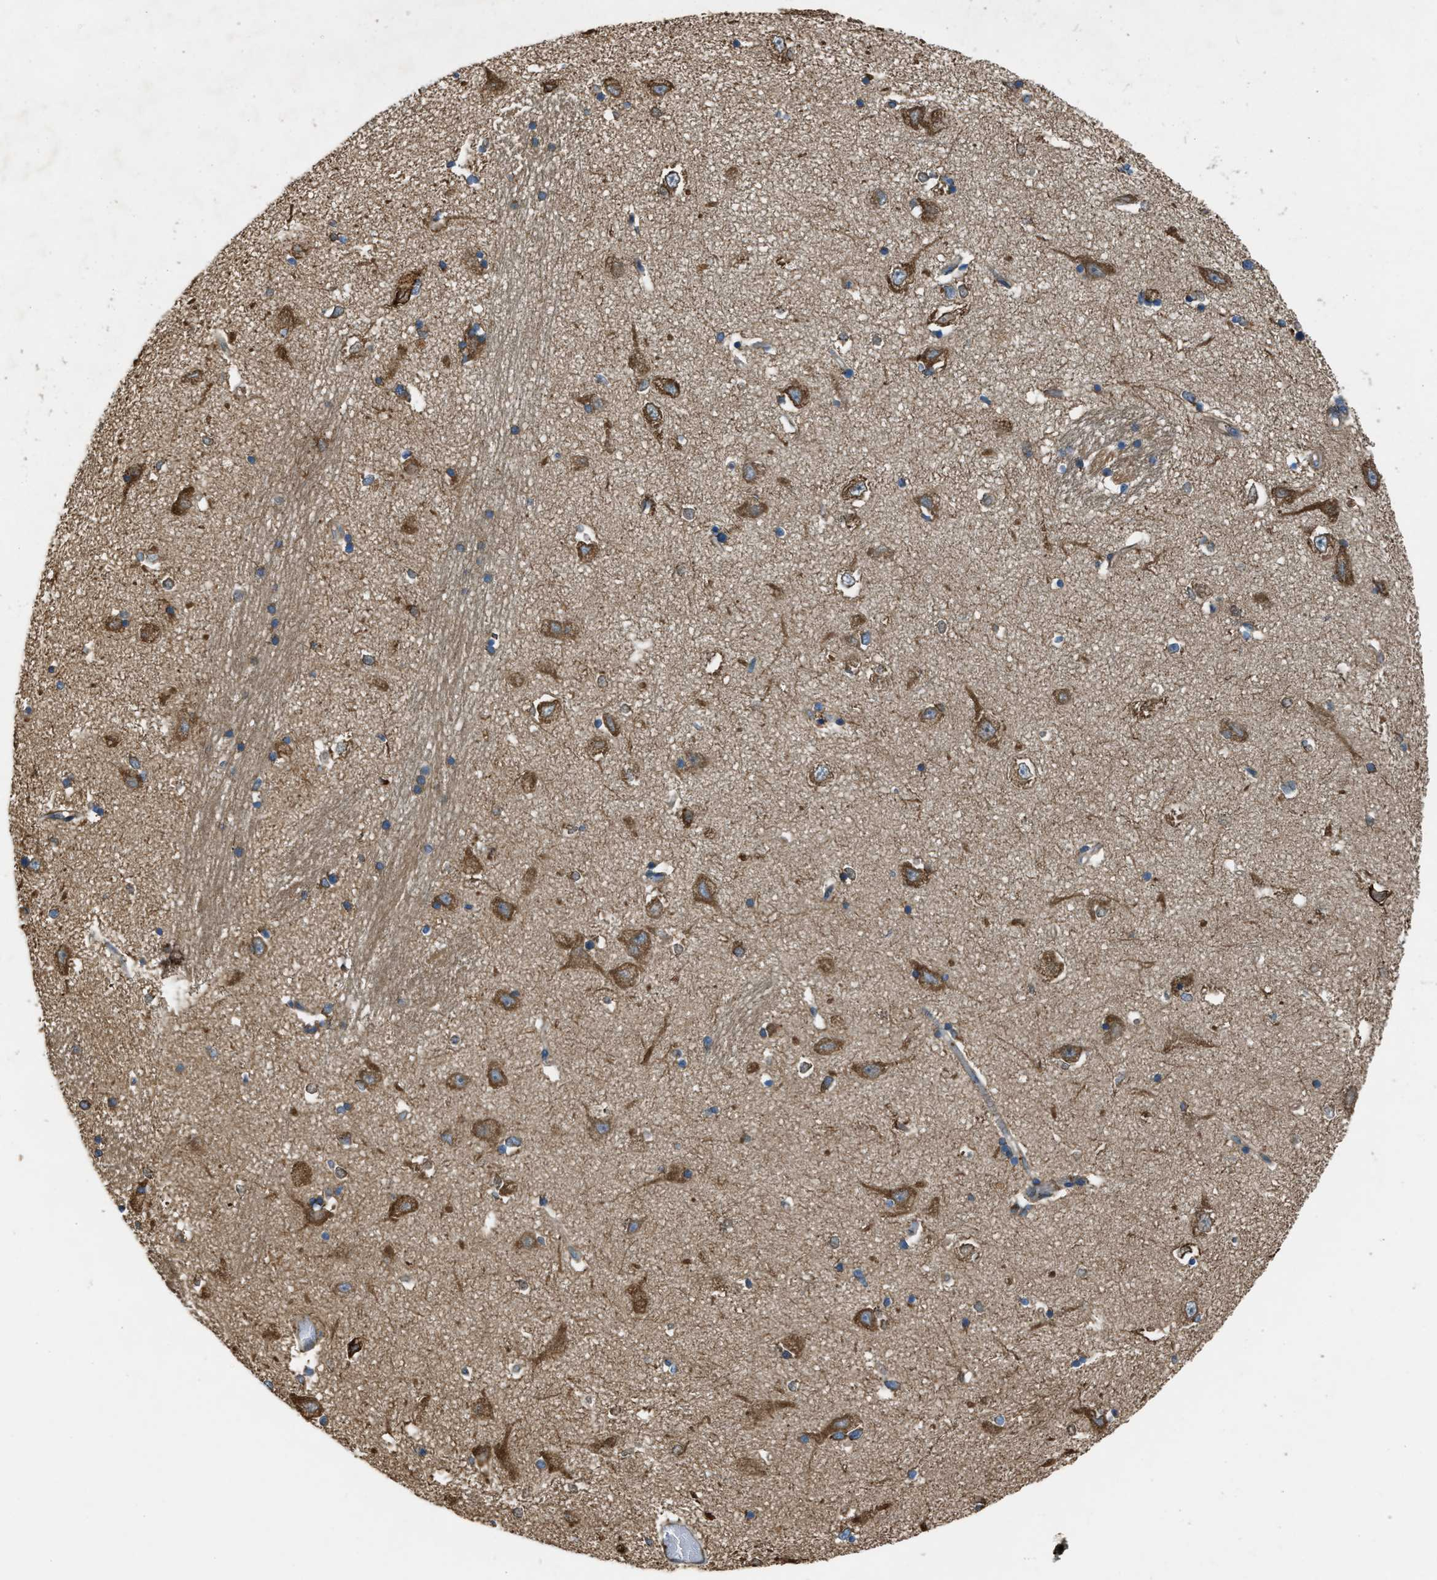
{"staining": {"intensity": "moderate", "quantity": ">75%", "location": "cytoplasmic/membranous"}, "tissue": "hippocampus", "cell_type": "Glial cells", "image_type": "normal", "snomed": [{"axis": "morphology", "description": "Normal tissue, NOS"}, {"axis": "topography", "description": "Hippocampus"}], "caption": "This is a histology image of immunohistochemistry staining of normal hippocampus, which shows moderate staining in the cytoplasmic/membranous of glial cells.", "gene": "TRPC1", "patient": {"sex": "male", "age": 45}}